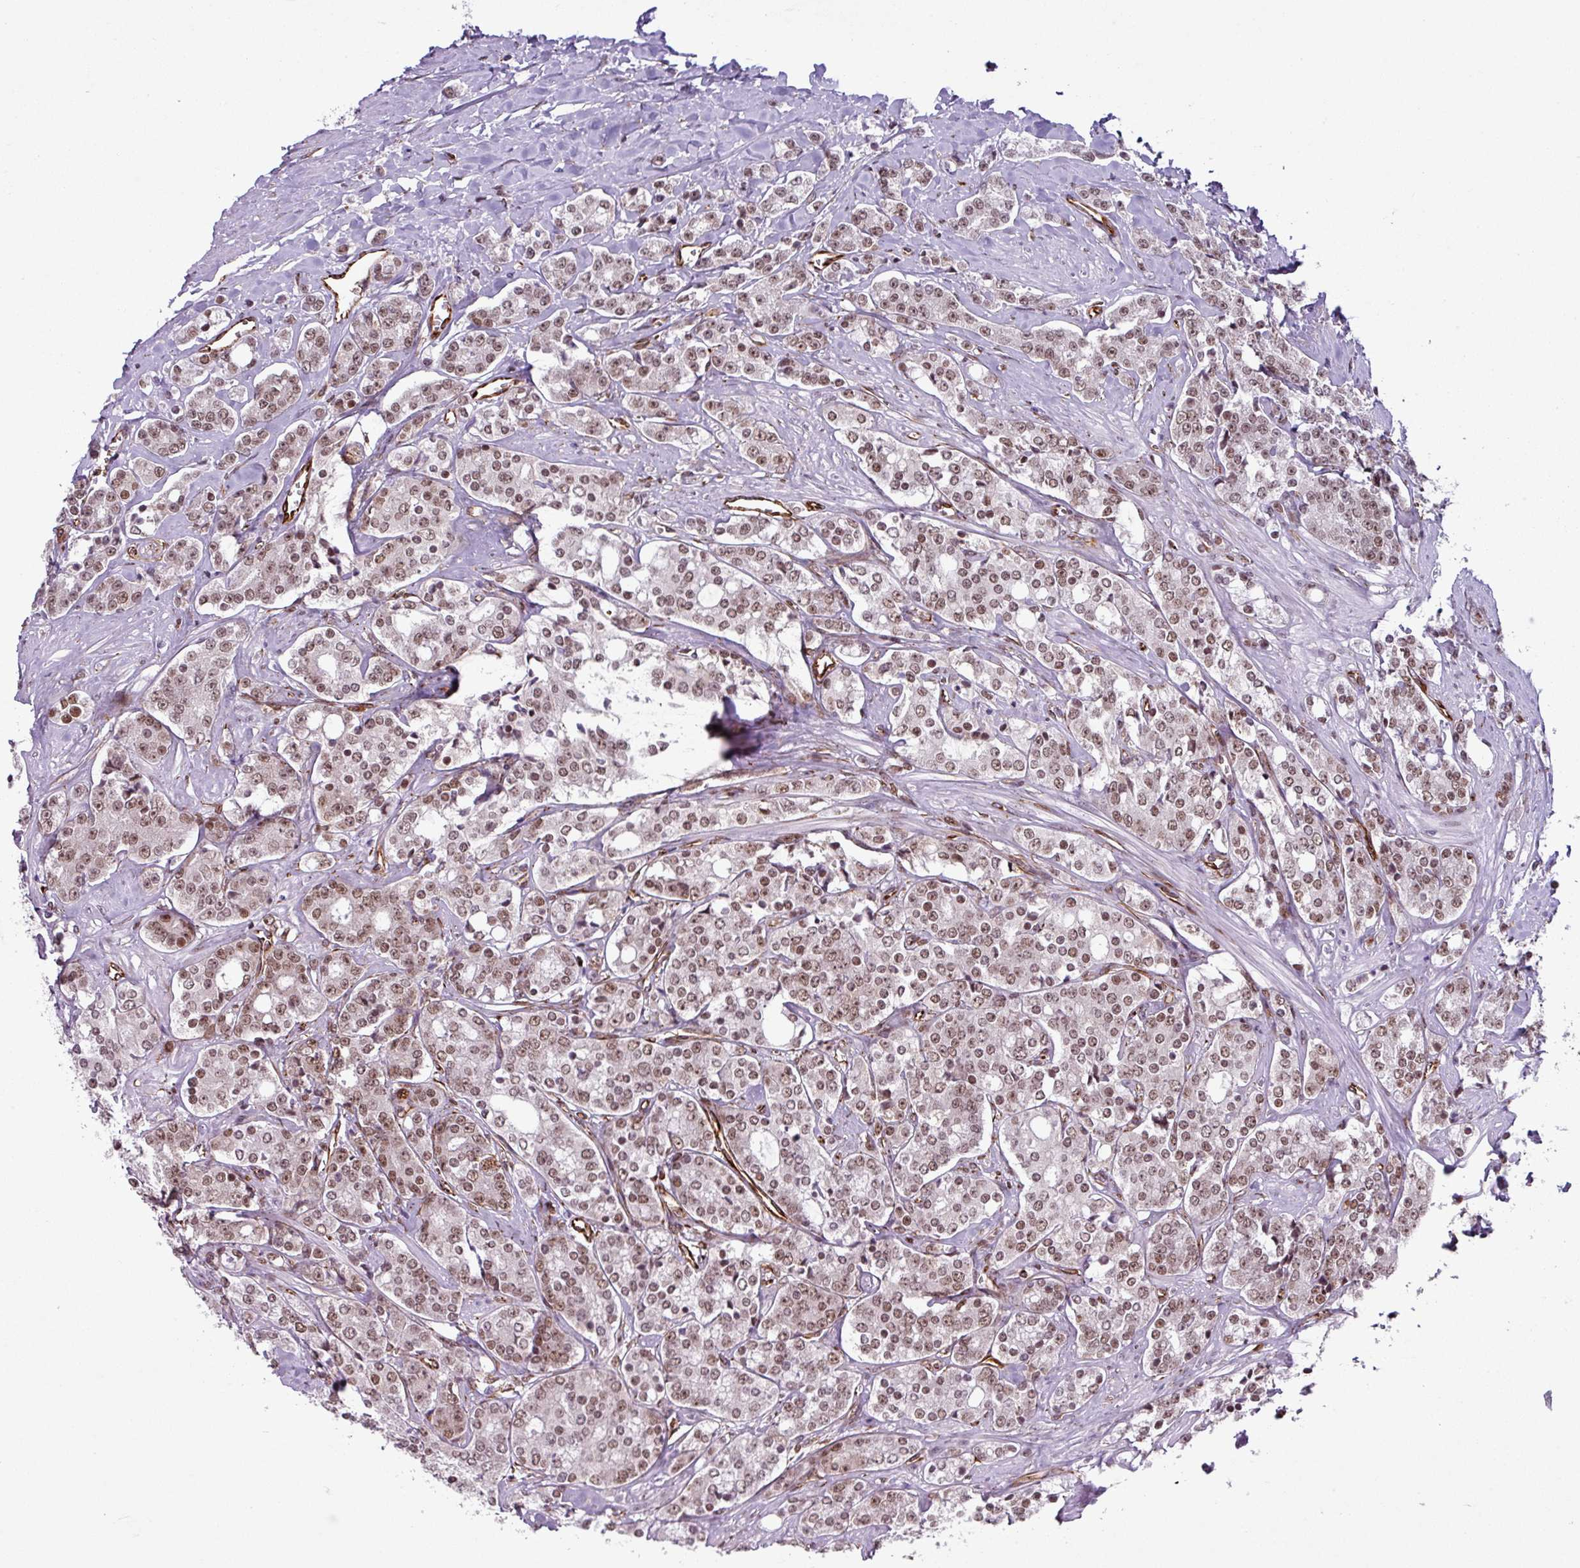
{"staining": {"intensity": "moderate", "quantity": ">75%", "location": "nuclear"}, "tissue": "prostate cancer", "cell_type": "Tumor cells", "image_type": "cancer", "snomed": [{"axis": "morphology", "description": "Adenocarcinoma, High grade"}, {"axis": "topography", "description": "Prostate"}], "caption": "Tumor cells exhibit moderate nuclear expression in approximately >75% of cells in prostate cancer (high-grade adenocarcinoma).", "gene": "CHD3", "patient": {"sex": "male", "age": 62}}